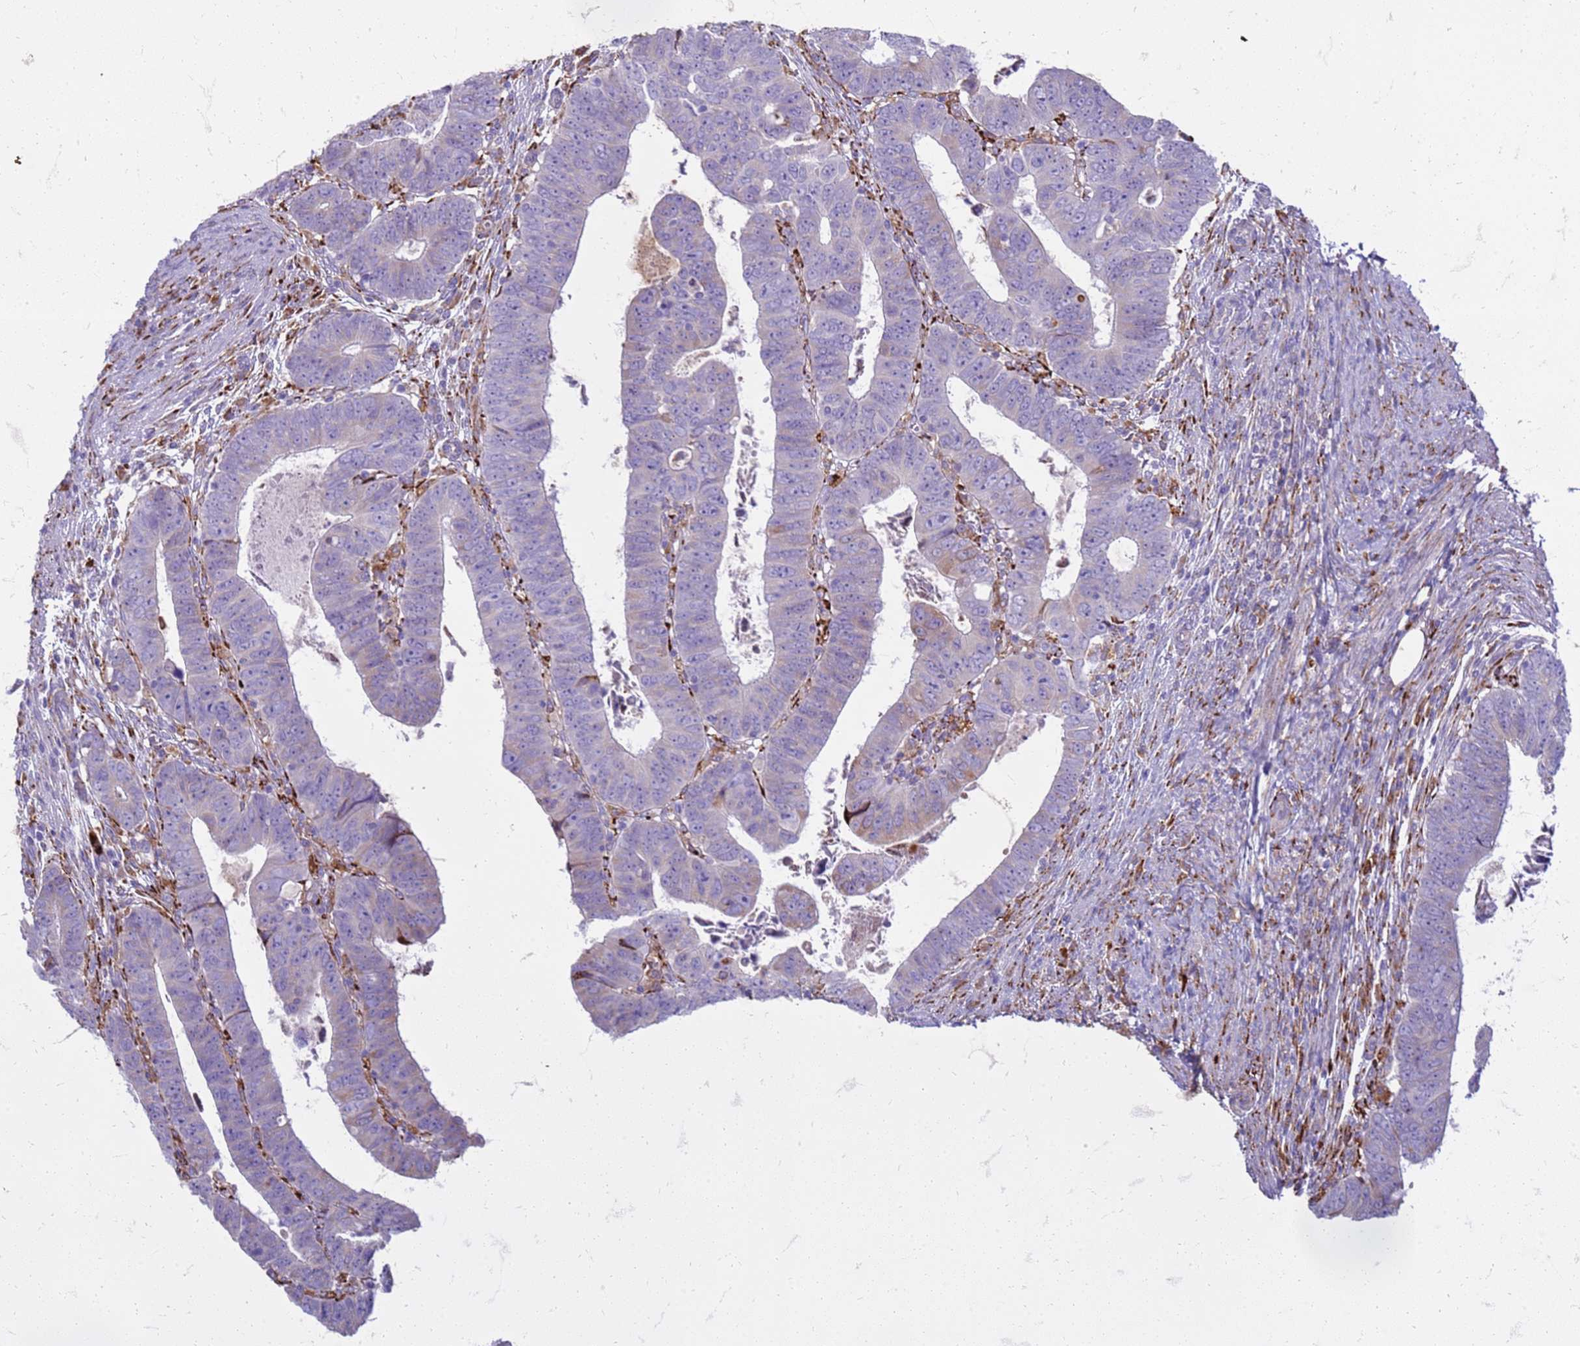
{"staining": {"intensity": "weak", "quantity": "<25%", "location": "cytoplasmic/membranous"}, "tissue": "colorectal cancer", "cell_type": "Tumor cells", "image_type": "cancer", "snomed": [{"axis": "morphology", "description": "Normal tissue, NOS"}, {"axis": "morphology", "description": "Adenocarcinoma, NOS"}, {"axis": "topography", "description": "Rectum"}], "caption": "Immunohistochemistry photomicrograph of human colorectal adenocarcinoma stained for a protein (brown), which exhibits no staining in tumor cells.", "gene": "PDK3", "patient": {"sex": "female", "age": 65}}